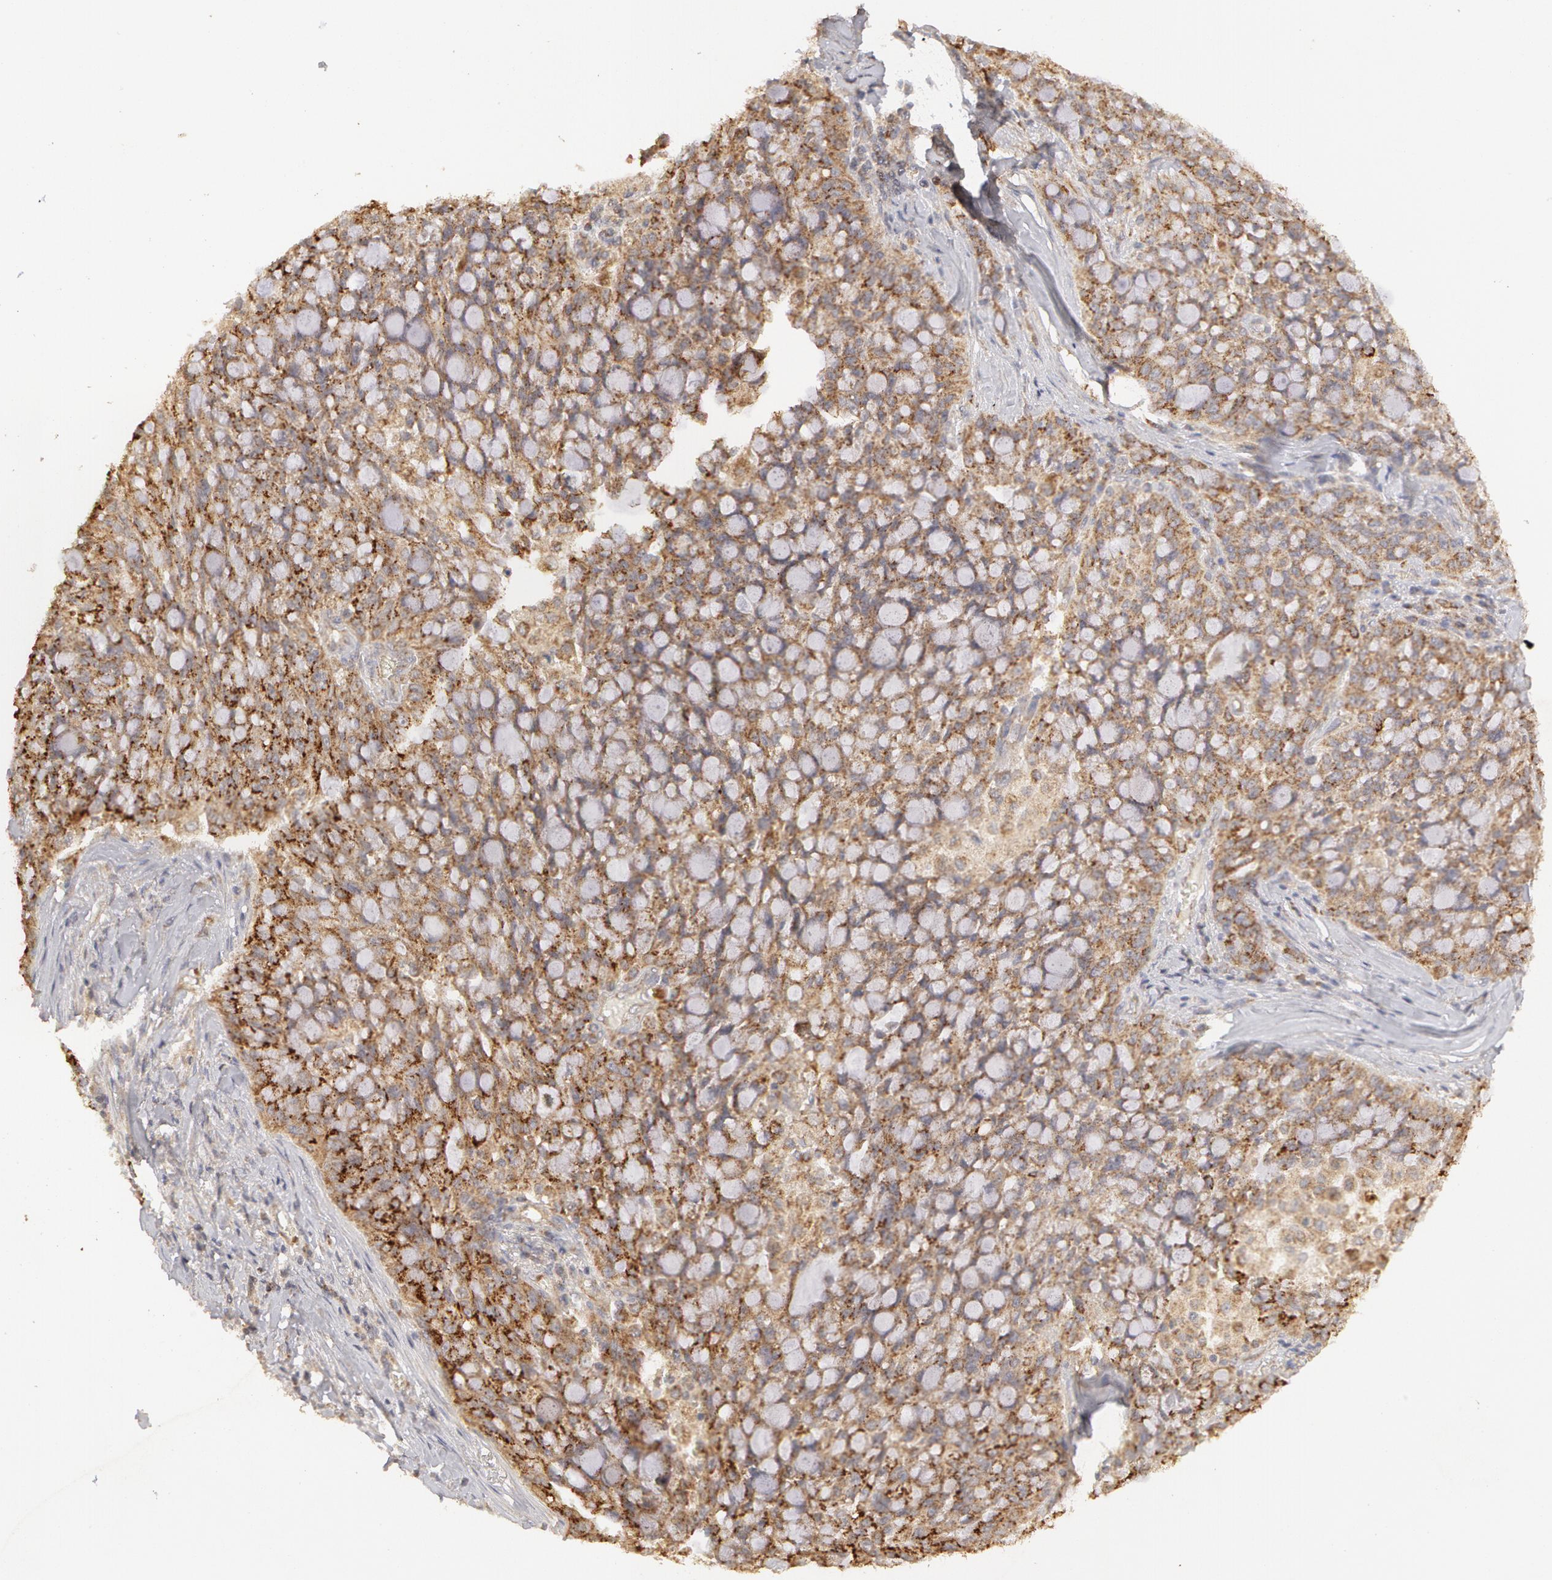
{"staining": {"intensity": "moderate", "quantity": ">75%", "location": "cytoplasmic/membranous"}, "tissue": "lung cancer", "cell_type": "Tumor cells", "image_type": "cancer", "snomed": [{"axis": "morphology", "description": "Adenocarcinoma, NOS"}, {"axis": "topography", "description": "Lung"}], "caption": "Immunohistochemical staining of adenocarcinoma (lung) shows medium levels of moderate cytoplasmic/membranous staining in about >75% of tumor cells.", "gene": "ADPRH", "patient": {"sex": "female", "age": 44}}